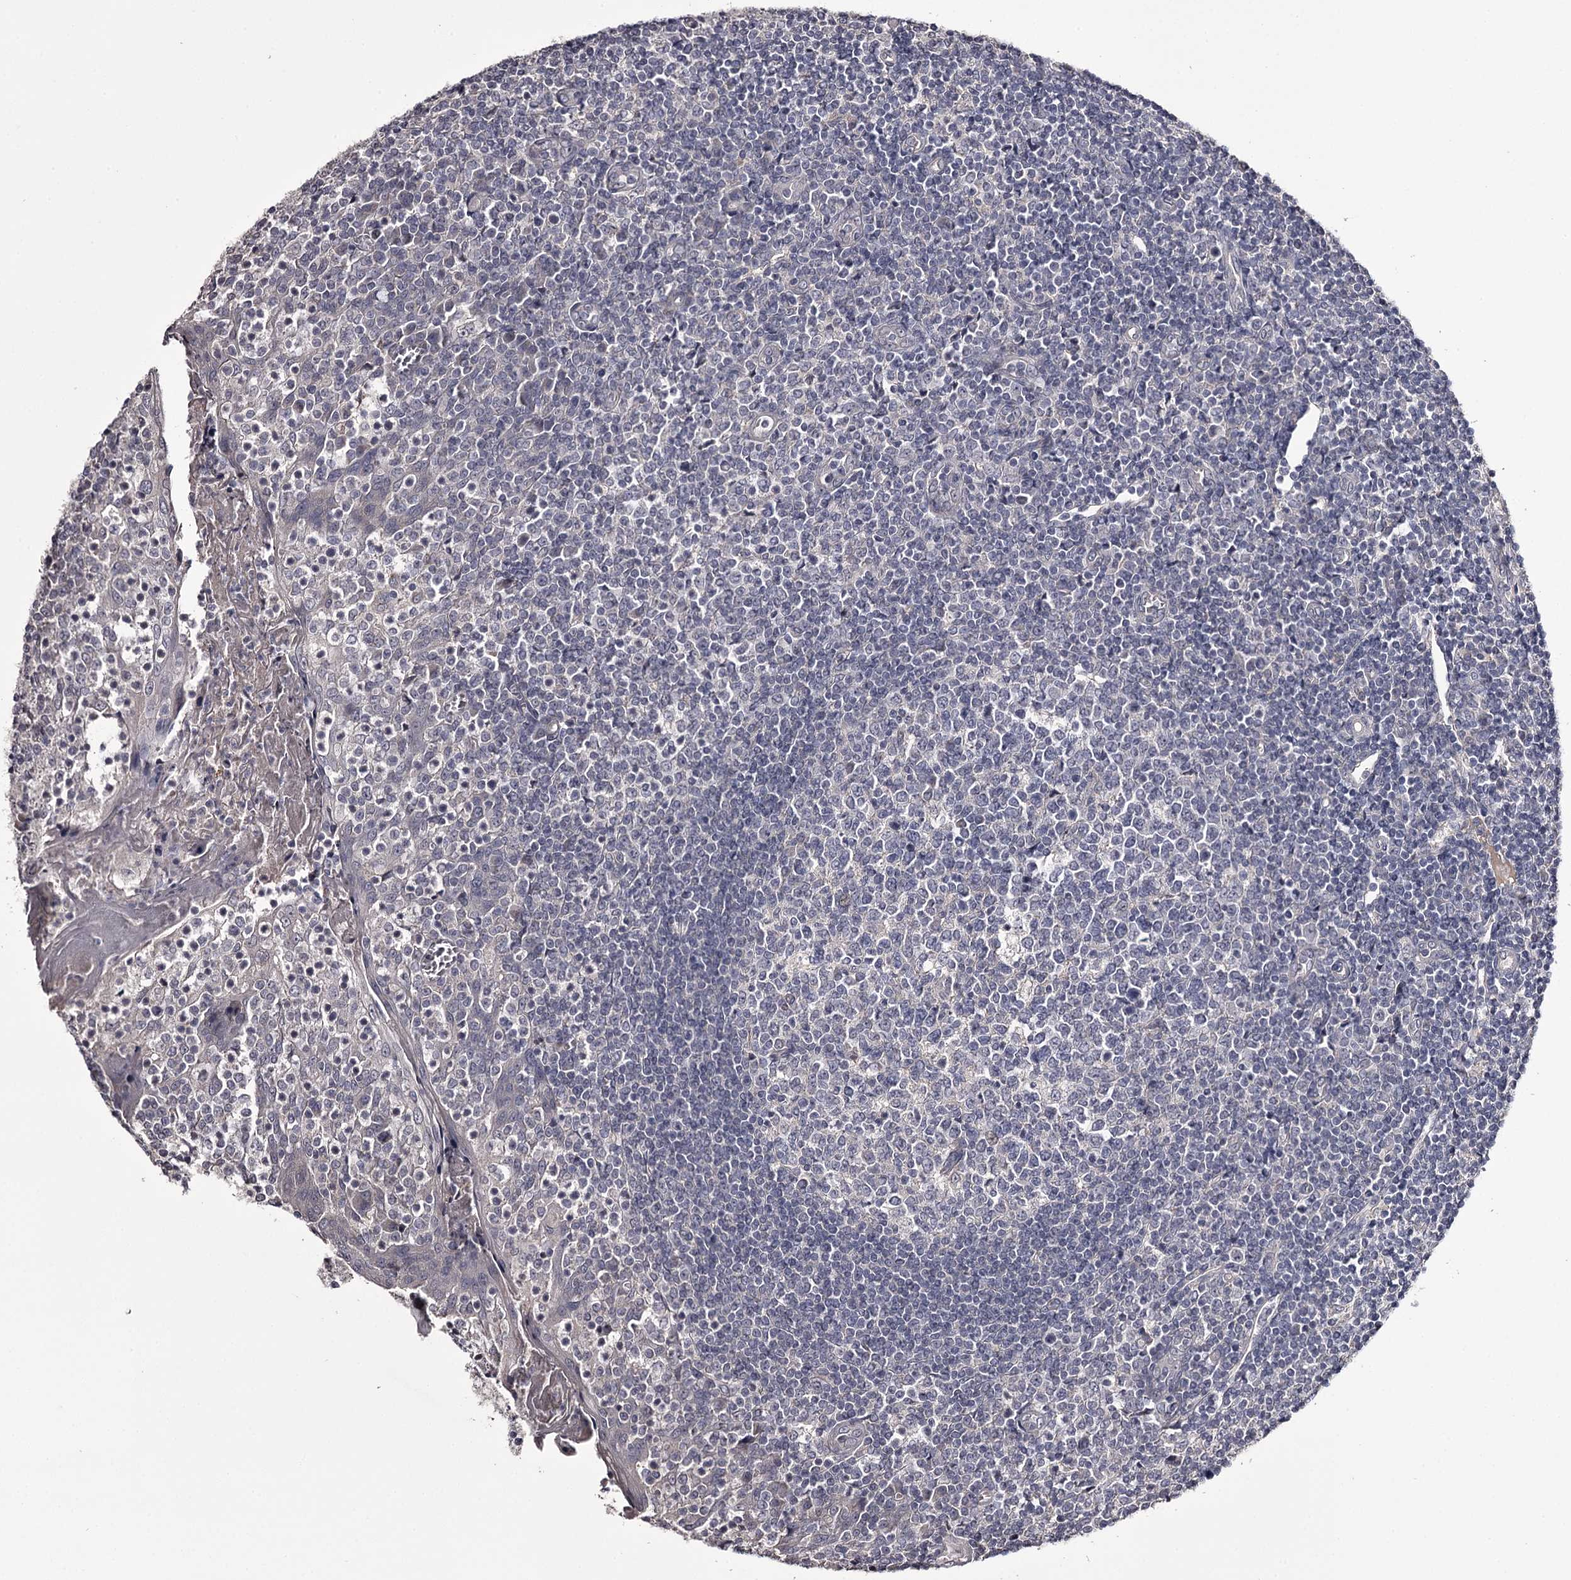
{"staining": {"intensity": "negative", "quantity": "none", "location": "none"}, "tissue": "tonsil", "cell_type": "Germinal center cells", "image_type": "normal", "snomed": [{"axis": "morphology", "description": "Normal tissue, NOS"}, {"axis": "topography", "description": "Tonsil"}], "caption": "Germinal center cells are negative for brown protein staining in normal tonsil. (Brightfield microscopy of DAB (3,3'-diaminobenzidine) immunohistochemistry (IHC) at high magnification).", "gene": "PRM2", "patient": {"sex": "female", "age": 19}}